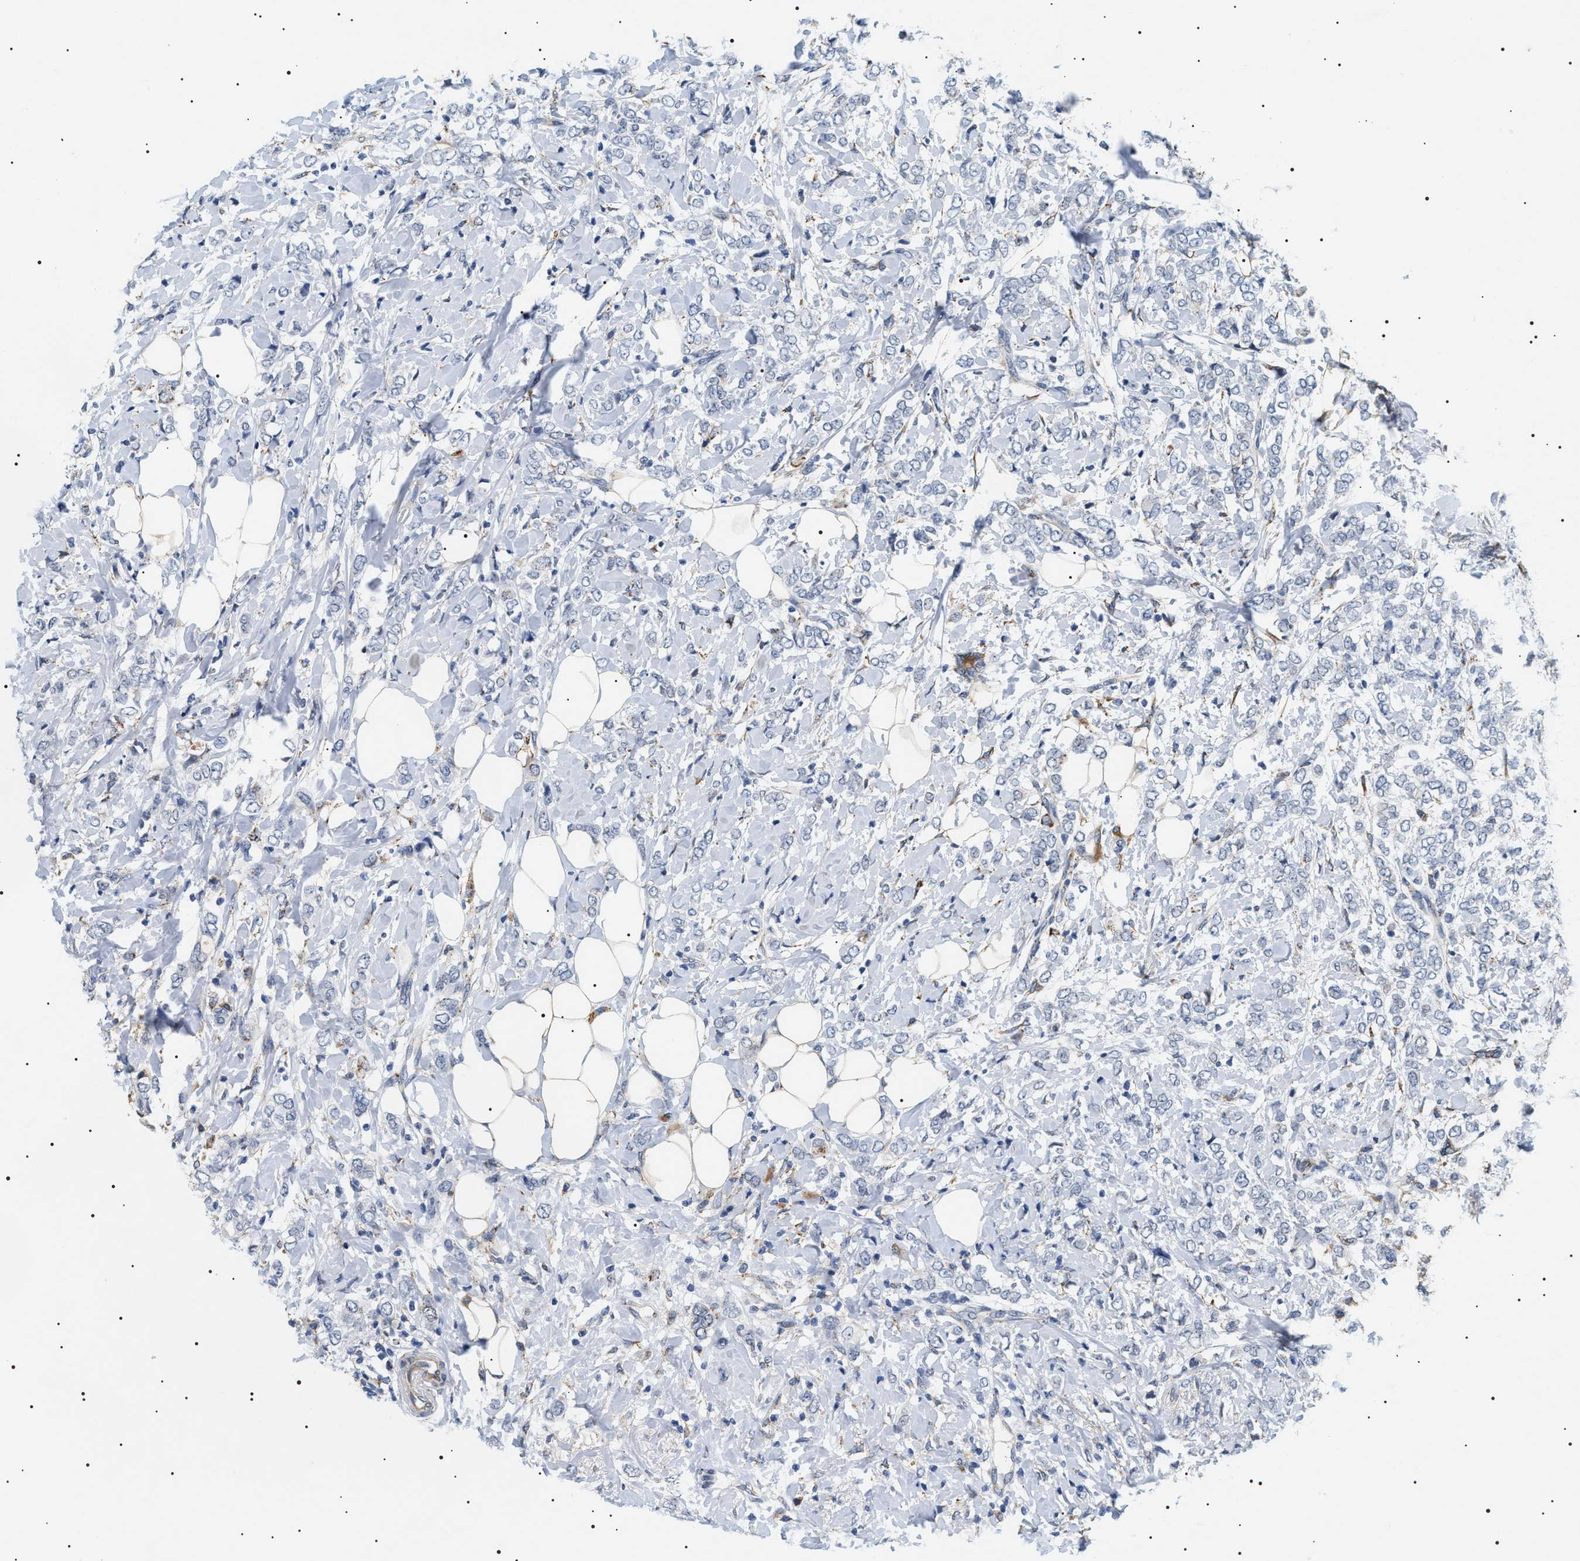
{"staining": {"intensity": "negative", "quantity": "none", "location": "none"}, "tissue": "breast cancer", "cell_type": "Tumor cells", "image_type": "cancer", "snomed": [{"axis": "morphology", "description": "Normal tissue, NOS"}, {"axis": "morphology", "description": "Lobular carcinoma"}, {"axis": "topography", "description": "Breast"}], "caption": "Tumor cells are negative for protein expression in human breast cancer (lobular carcinoma).", "gene": "HSD17B11", "patient": {"sex": "female", "age": 47}}